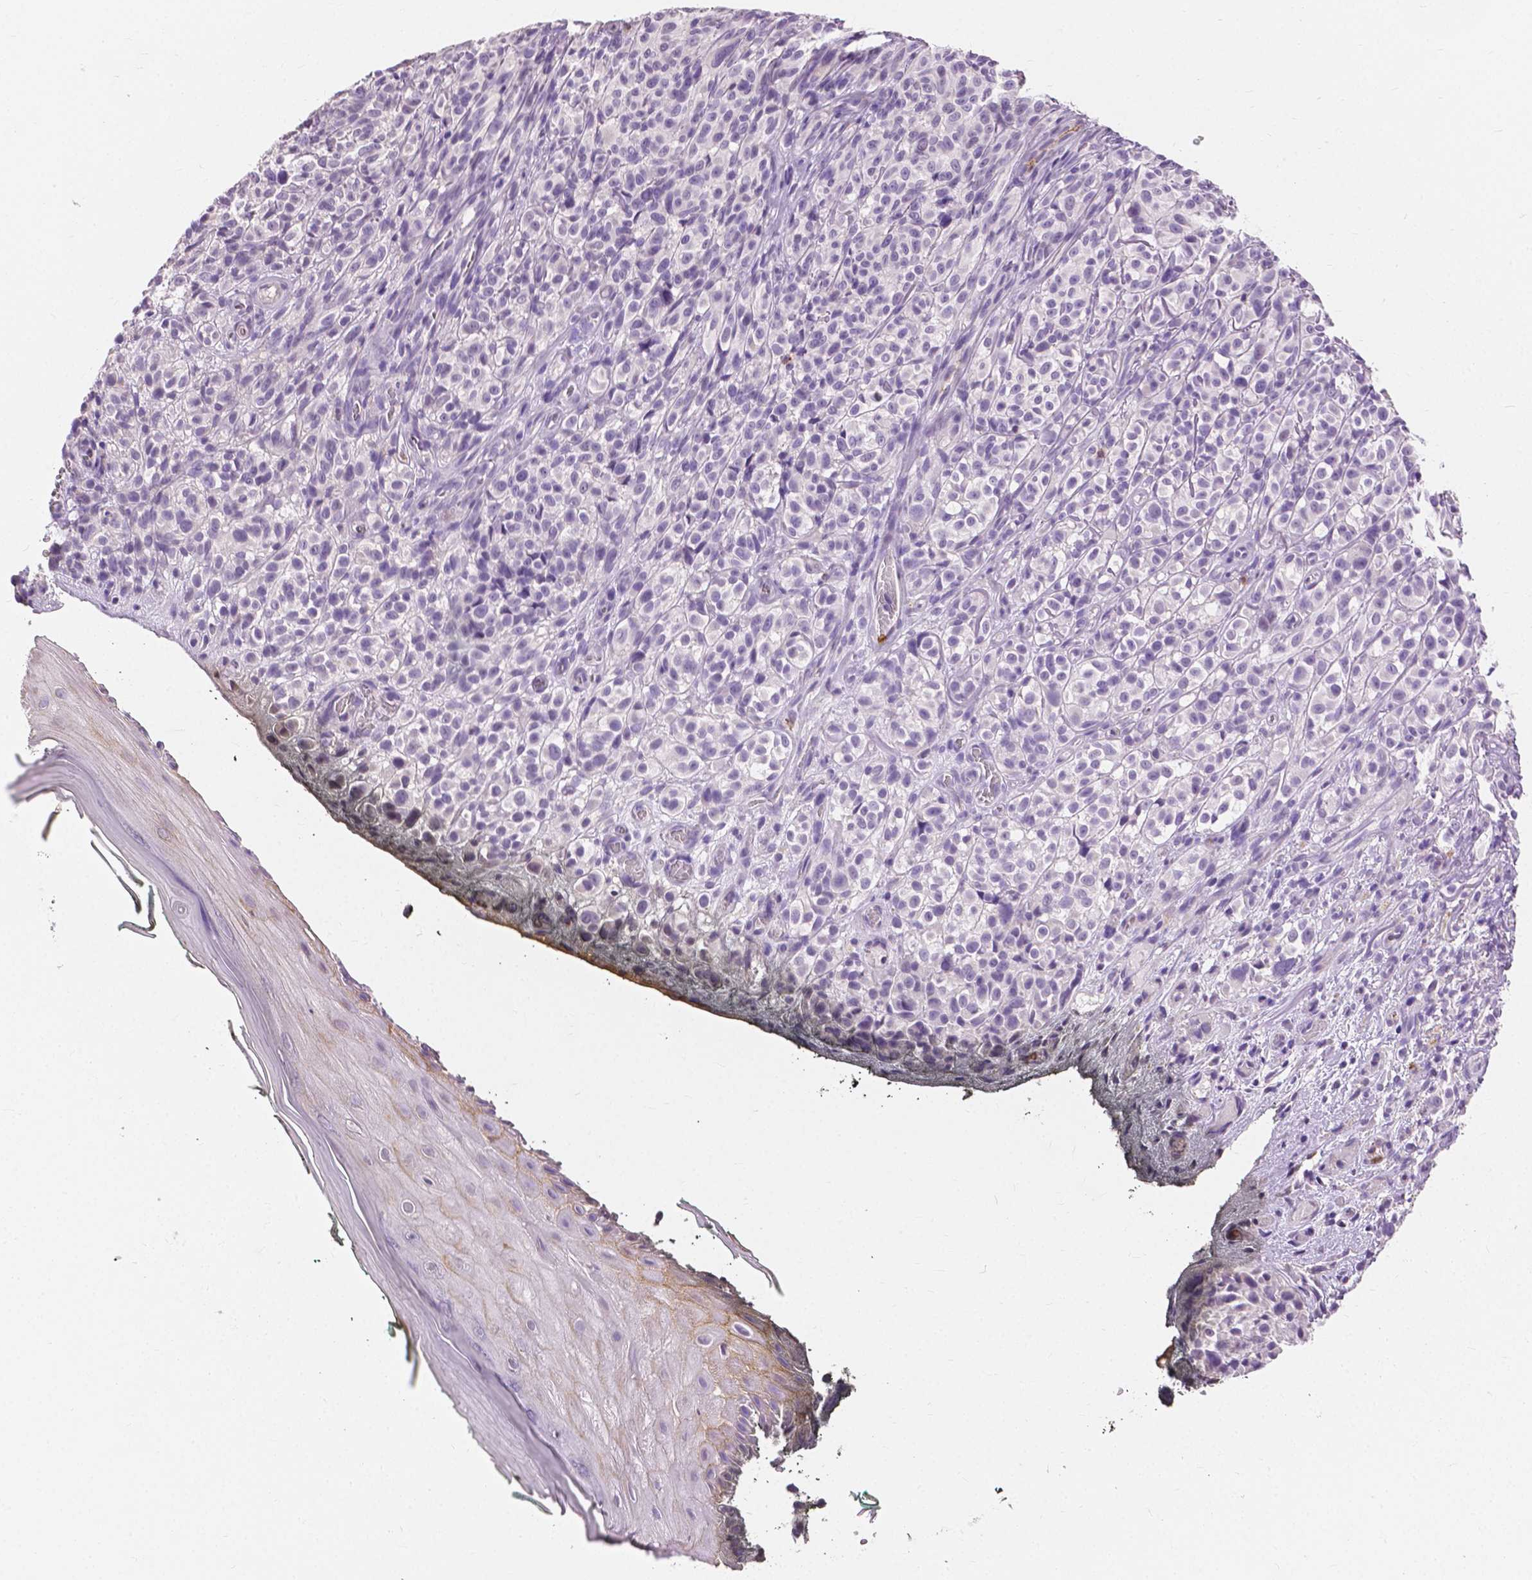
{"staining": {"intensity": "negative", "quantity": "none", "location": "none"}, "tissue": "melanoma", "cell_type": "Tumor cells", "image_type": "cancer", "snomed": [{"axis": "morphology", "description": "Malignant melanoma, NOS"}, {"axis": "topography", "description": "Skin"}], "caption": "Immunohistochemistry (IHC) of malignant melanoma reveals no staining in tumor cells.", "gene": "CXCR2", "patient": {"sex": "female", "age": 85}}